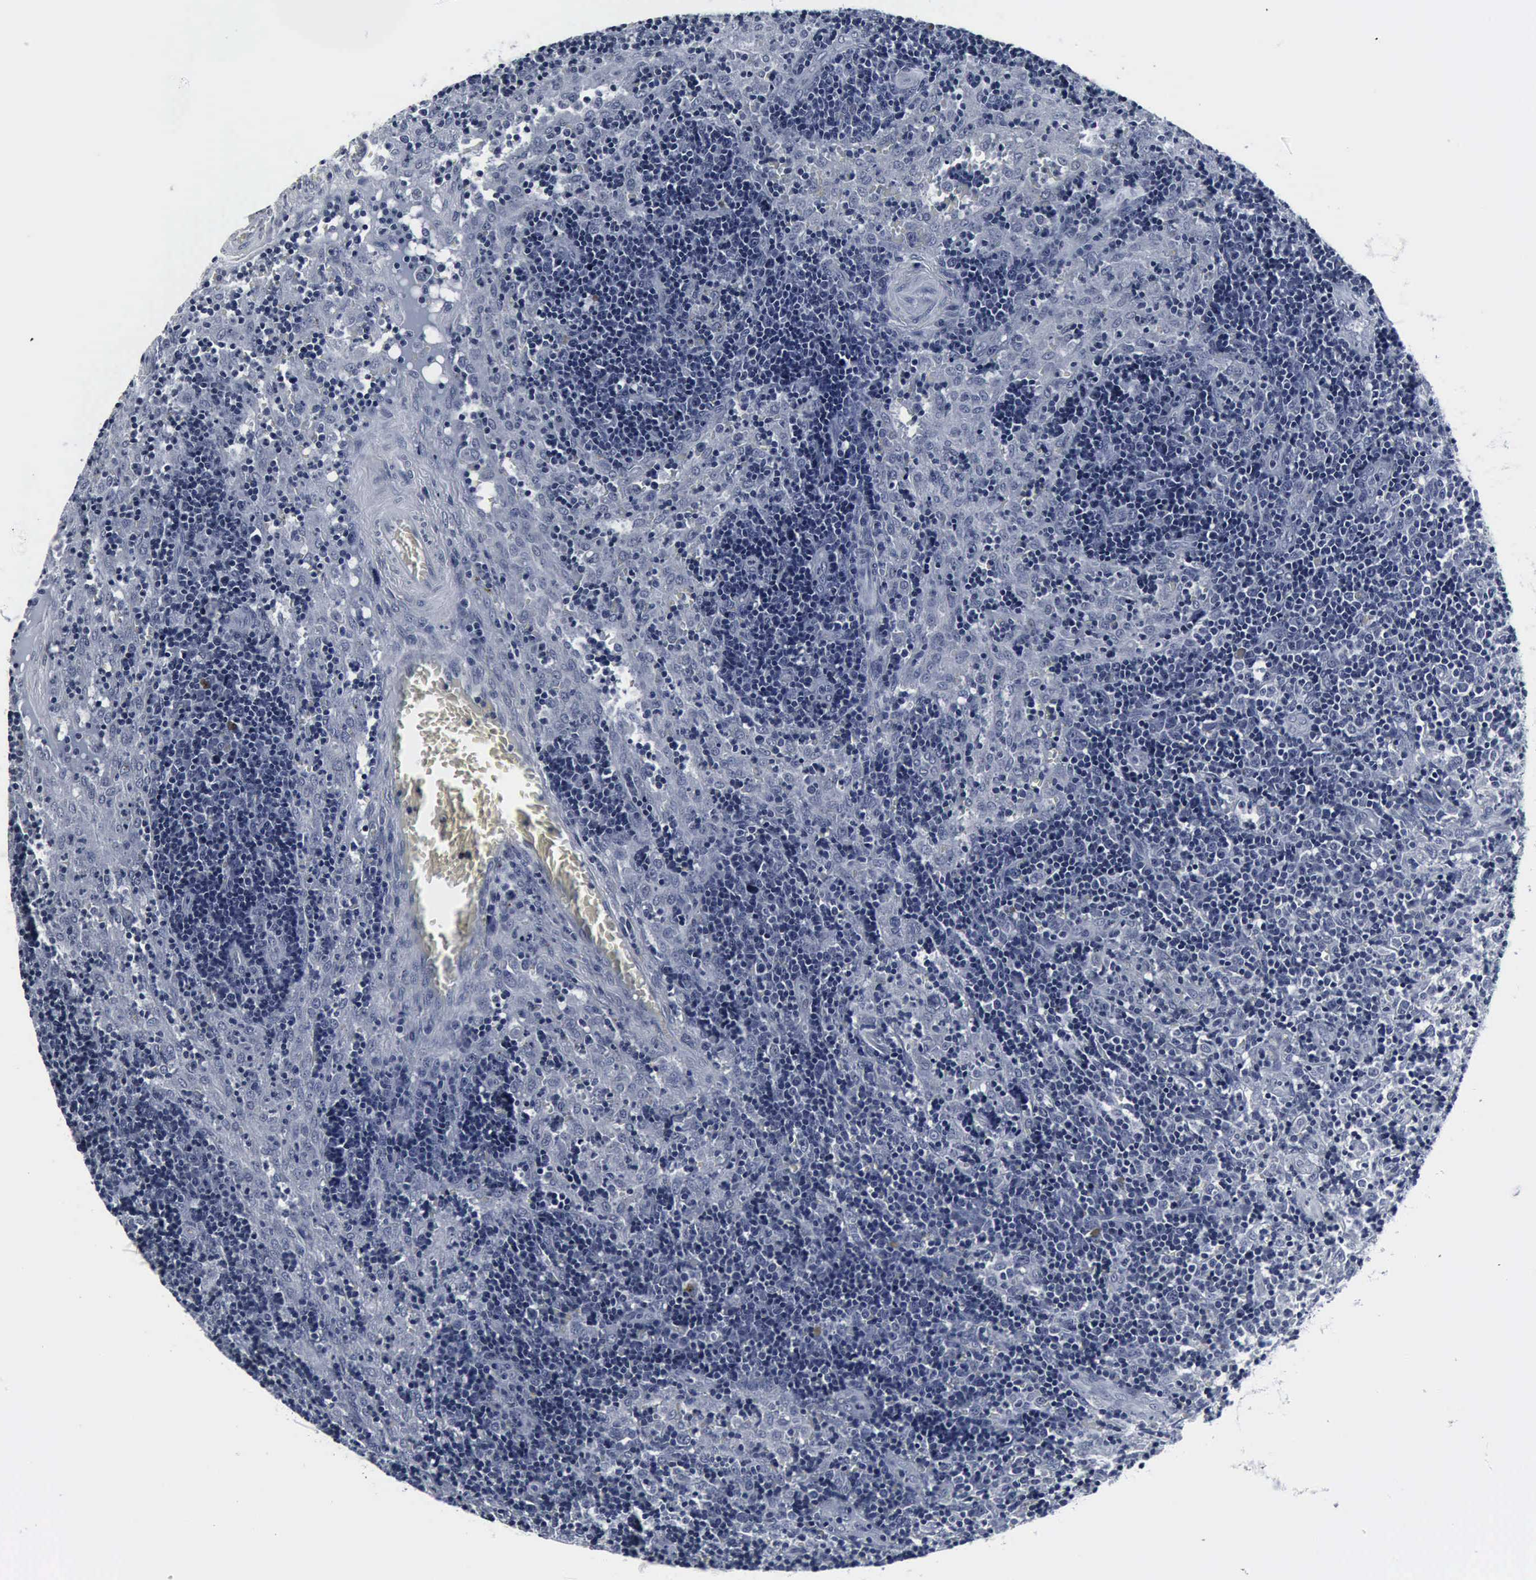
{"staining": {"intensity": "negative", "quantity": "none", "location": "none"}, "tissue": "lymph node", "cell_type": "Germinal center cells", "image_type": "normal", "snomed": [{"axis": "morphology", "description": "Normal tissue, NOS"}, {"axis": "morphology", "description": "Inflammation, NOS"}, {"axis": "topography", "description": "Lymph node"}, {"axis": "topography", "description": "Salivary gland"}], "caption": "The immunohistochemistry (IHC) micrograph has no significant expression in germinal center cells of lymph node. (Immunohistochemistry, brightfield microscopy, high magnification).", "gene": "SNAP25", "patient": {"sex": "male", "age": 3}}